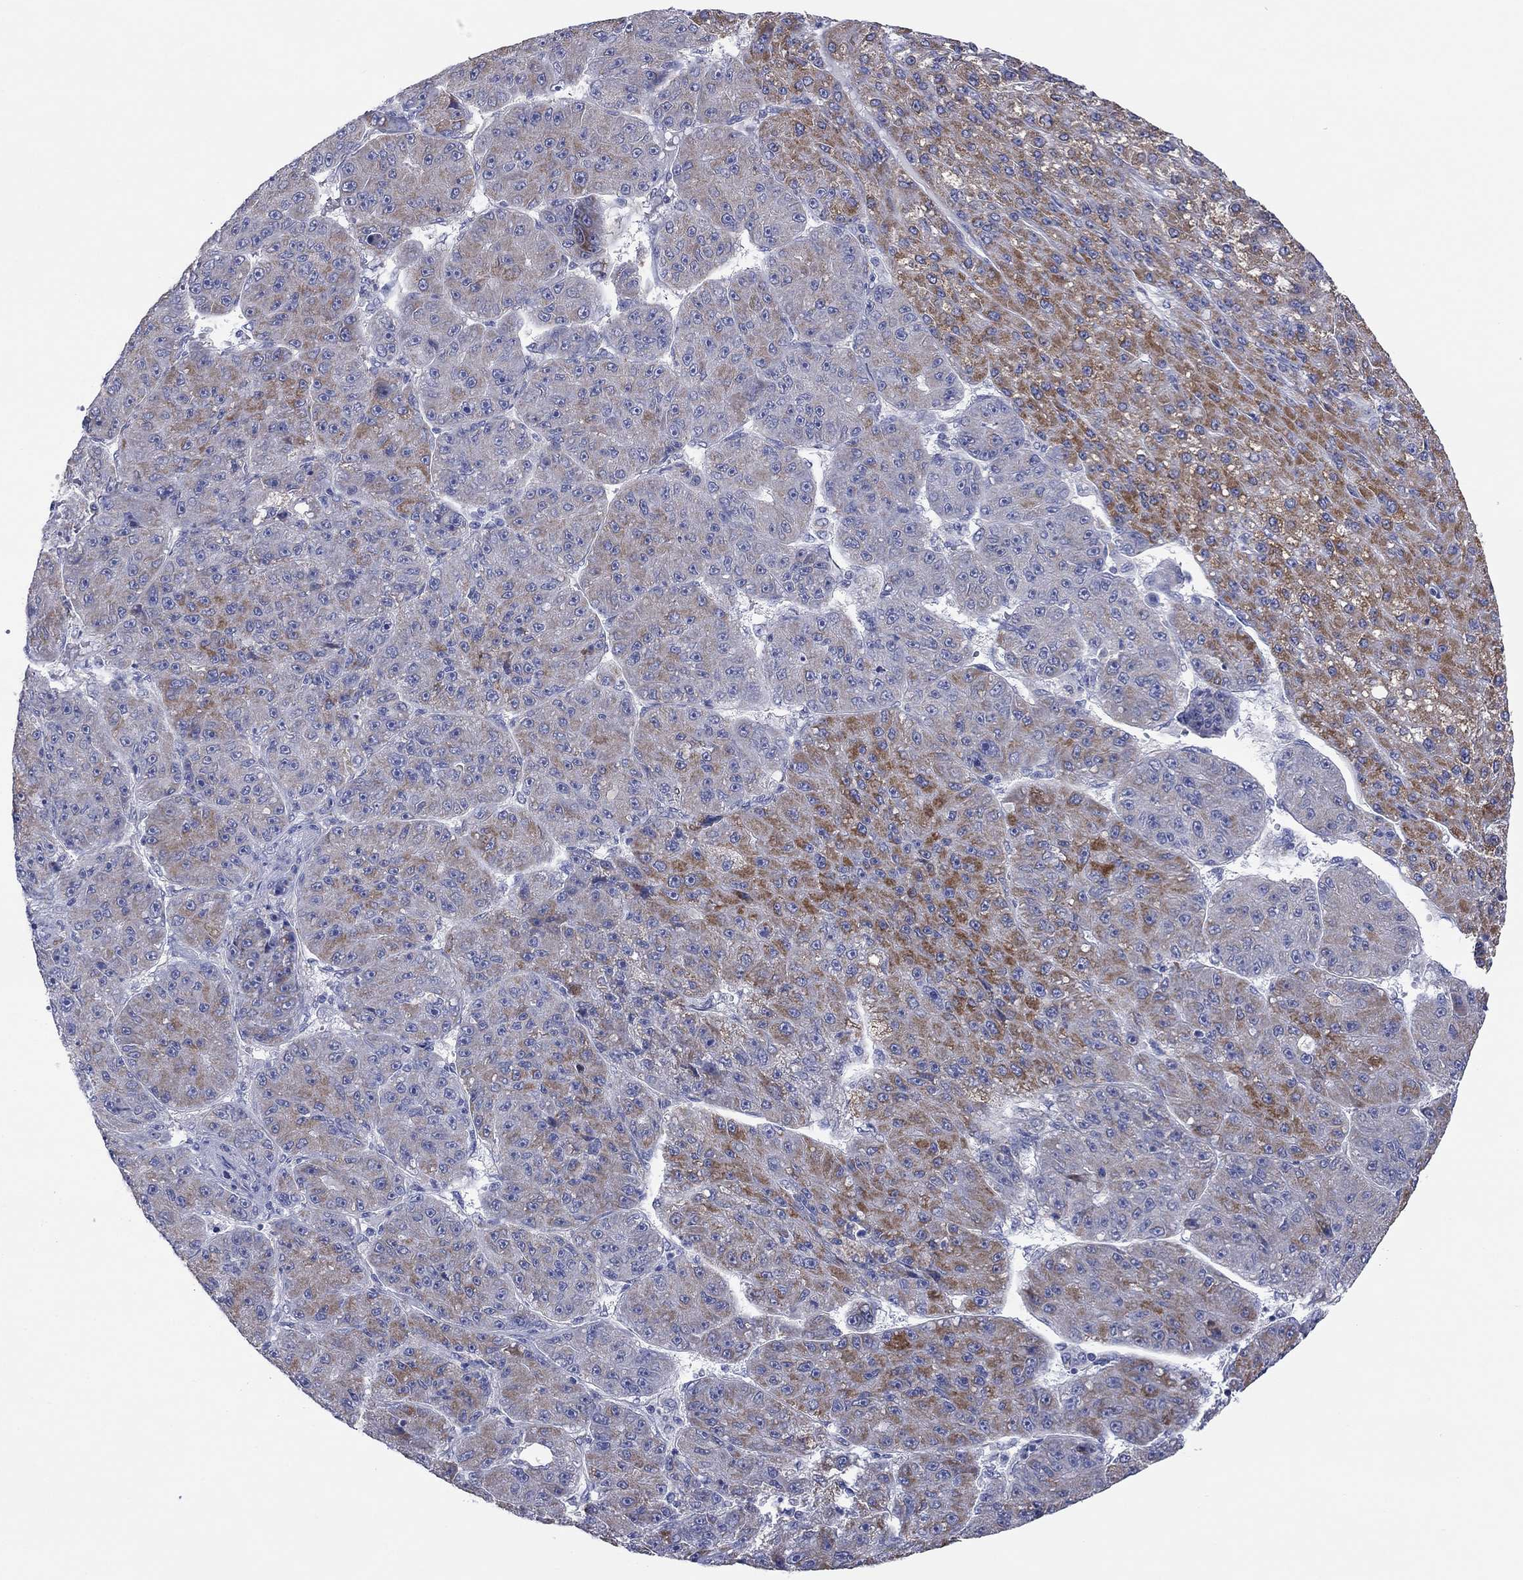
{"staining": {"intensity": "strong", "quantity": "<25%", "location": "cytoplasmic/membranous"}, "tissue": "liver cancer", "cell_type": "Tumor cells", "image_type": "cancer", "snomed": [{"axis": "morphology", "description": "Carcinoma, Hepatocellular, NOS"}, {"axis": "topography", "description": "Liver"}], "caption": "Brown immunohistochemical staining in liver cancer (hepatocellular carcinoma) demonstrates strong cytoplasmic/membranous positivity in about <25% of tumor cells.", "gene": "MGST3", "patient": {"sex": "male", "age": 67}}